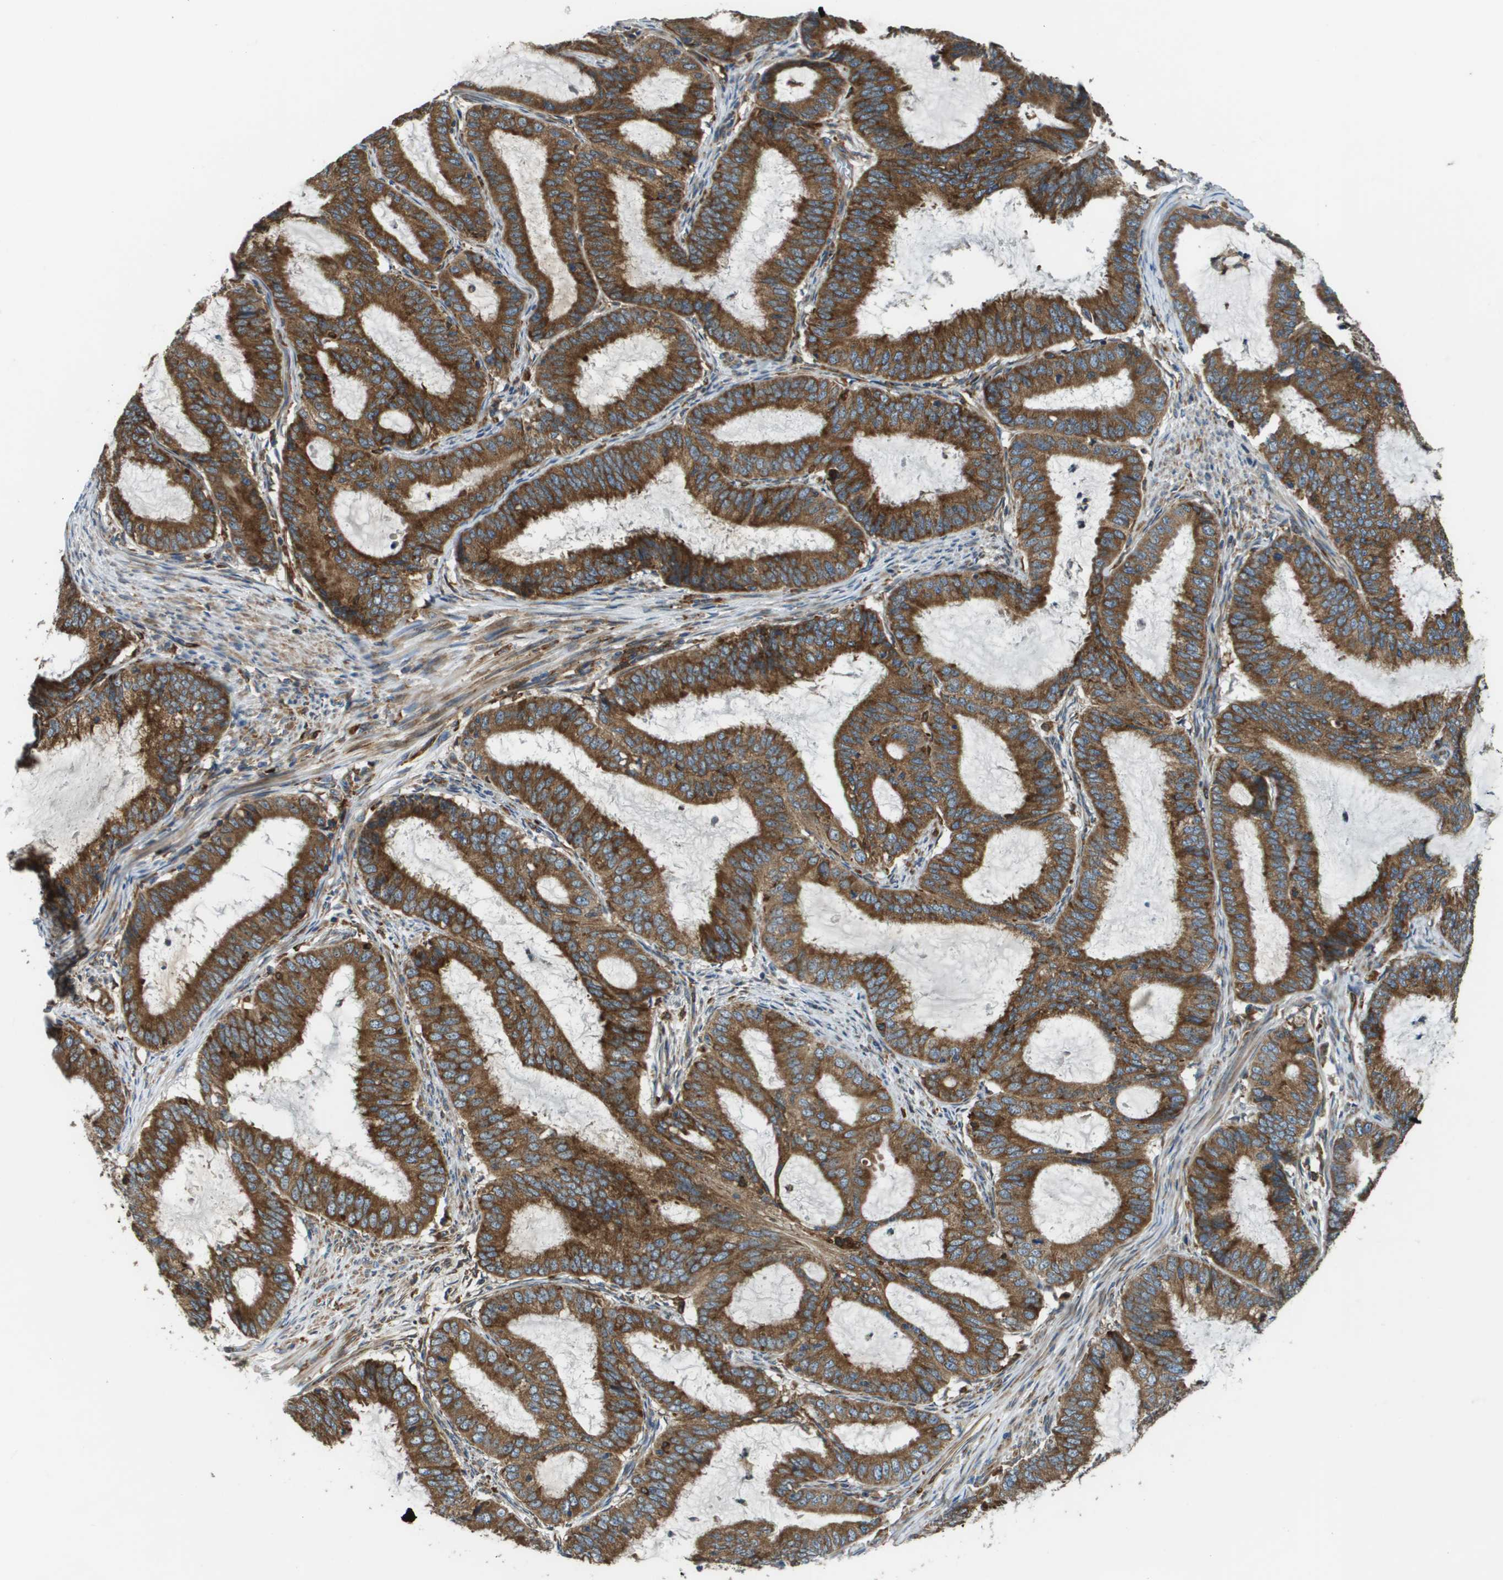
{"staining": {"intensity": "strong", "quantity": ">75%", "location": "cytoplasmic/membranous"}, "tissue": "endometrial cancer", "cell_type": "Tumor cells", "image_type": "cancer", "snomed": [{"axis": "morphology", "description": "Adenocarcinoma, NOS"}, {"axis": "topography", "description": "Endometrium"}], "caption": "Protein analysis of endometrial adenocarcinoma tissue shows strong cytoplasmic/membranous expression in approximately >75% of tumor cells. Ihc stains the protein in brown and the nuclei are stained blue.", "gene": "CNPY3", "patient": {"sex": "female", "age": 70}}